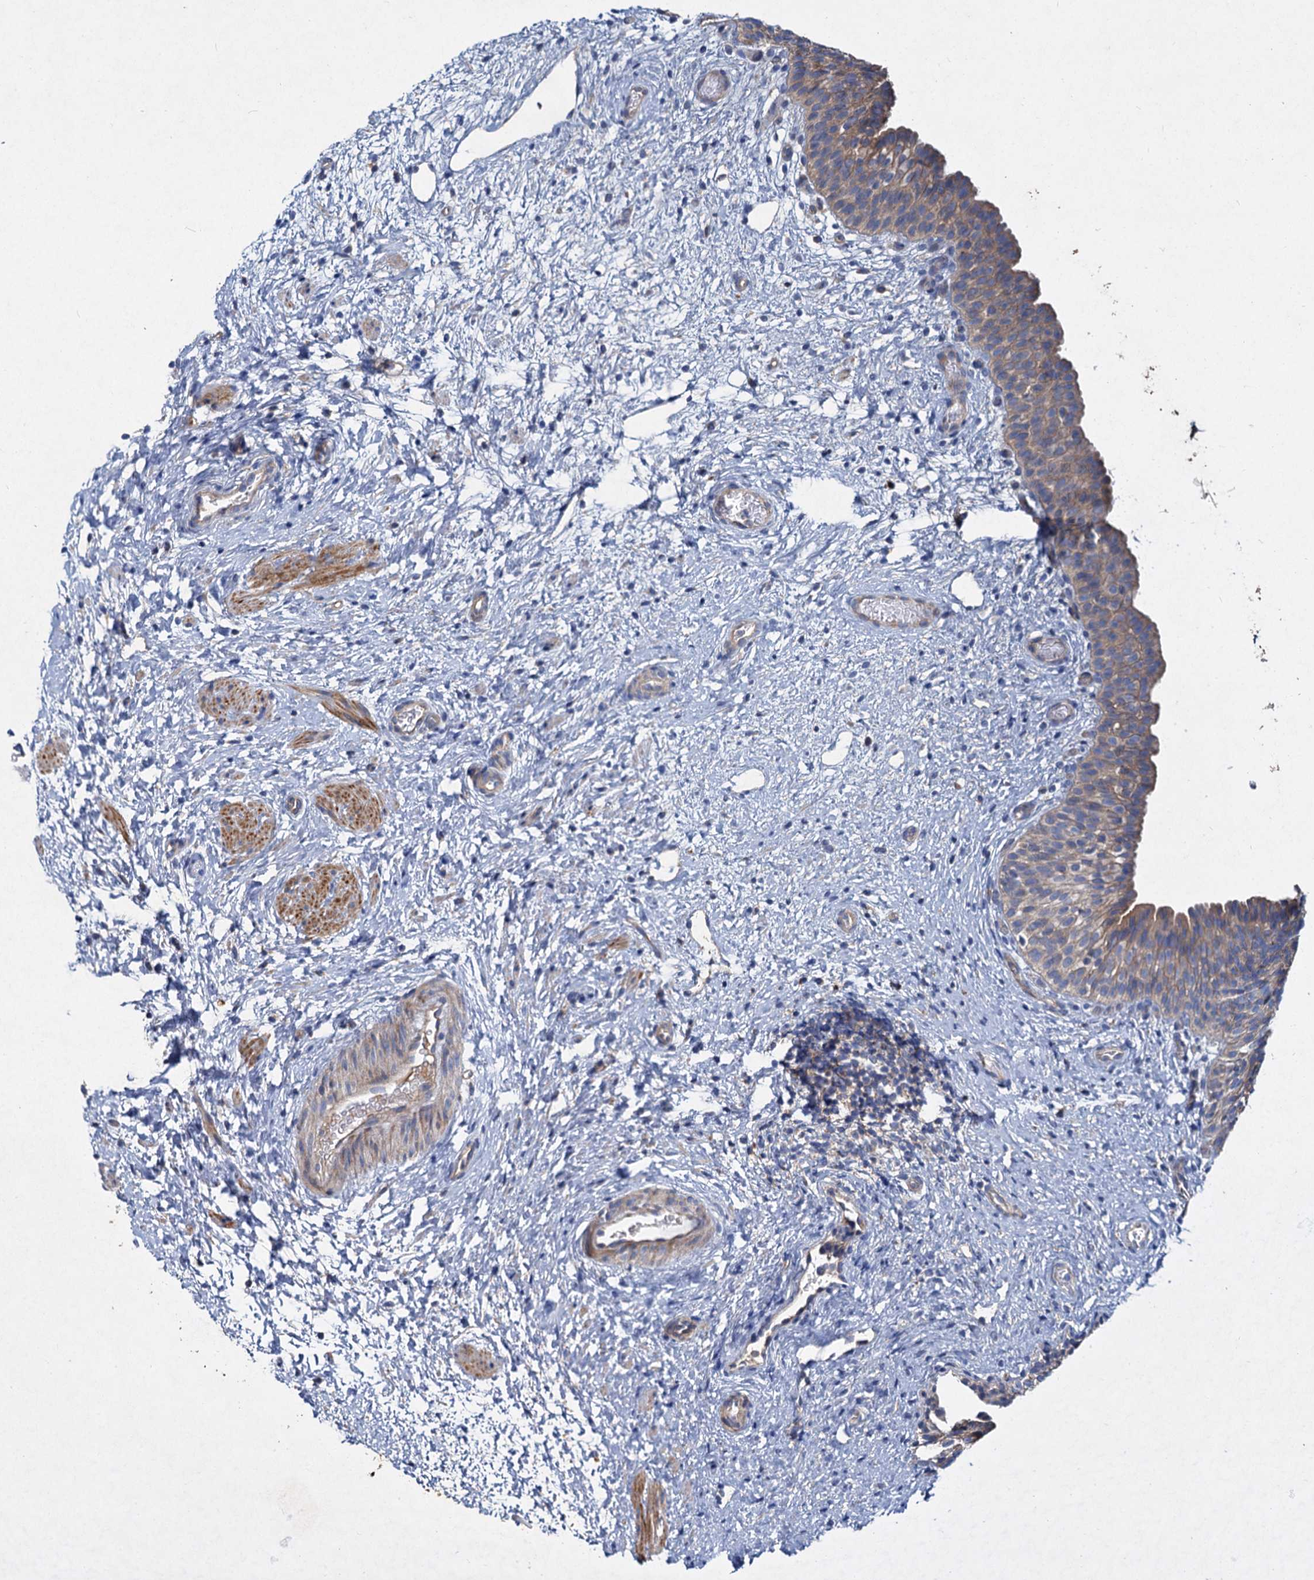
{"staining": {"intensity": "weak", "quantity": ">75%", "location": "cytoplasmic/membranous"}, "tissue": "urinary bladder", "cell_type": "Urothelial cells", "image_type": "normal", "snomed": [{"axis": "morphology", "description": "Normal tissue, NOS"}, {"axis": "topography", "description": "Urinary bladder"}], "caption": "Immunohistochemical staining of unremarkable urinary bladder displays >75% levels of weak cytoplasmic/membranous protein positivity in approximately >75% of urothelial cells.", "gene": "ALKBH7", "patient": {"sex": "male", "age": 1}}